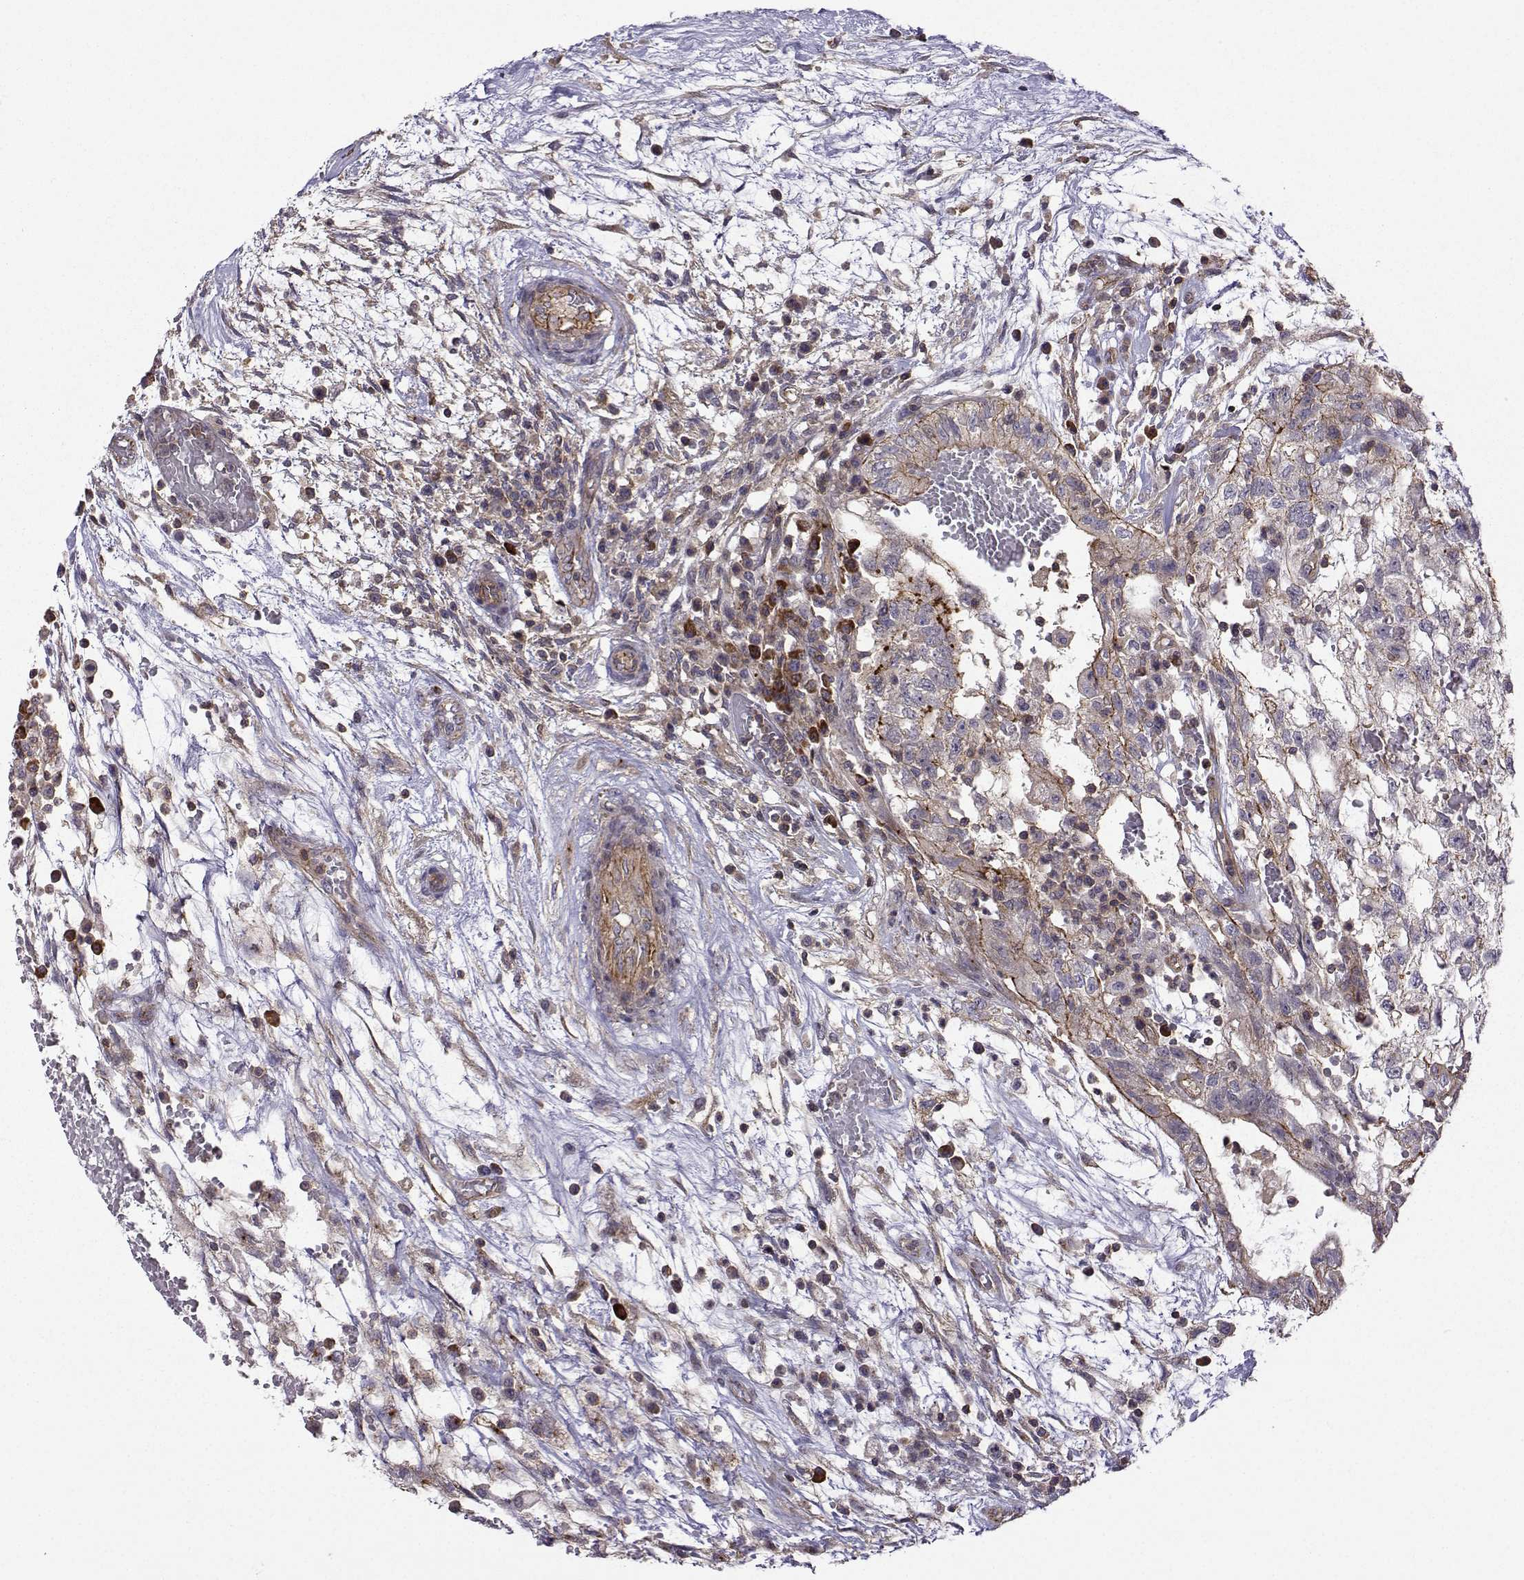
{"staining": {"intensity": "moderate", "quantity": "<25%", "location": "cytoplasmic/membranous"}, "tissue": "testis cancer", "cell_type": "Tumor cells", "image_type": "cancer", "snomed": [{"axis": "morphology", "description": "Normal tissue, NOS"}, {"axis": "morphology", "description": "Carcinoma, Embryonal, NOS"}, {"axis": "topography", "description": "Testis"}, {"axis": "topography", "description": "Epididymis"}], "caption": "Embryonal carcinoma (testis) stained with immunohistochemistry (IHC) exhibits moderate cytoplasmic/membranous staining in about <25% of tumor cells. The staining is performed using DAB (3,3'-diaminobenzidine) brown chromogen to label protein expression. The nuclei are counter-stained blue using hematoxylin.", "gene": "ITGB8", "patient": {"sex": "male", "age": 32}}